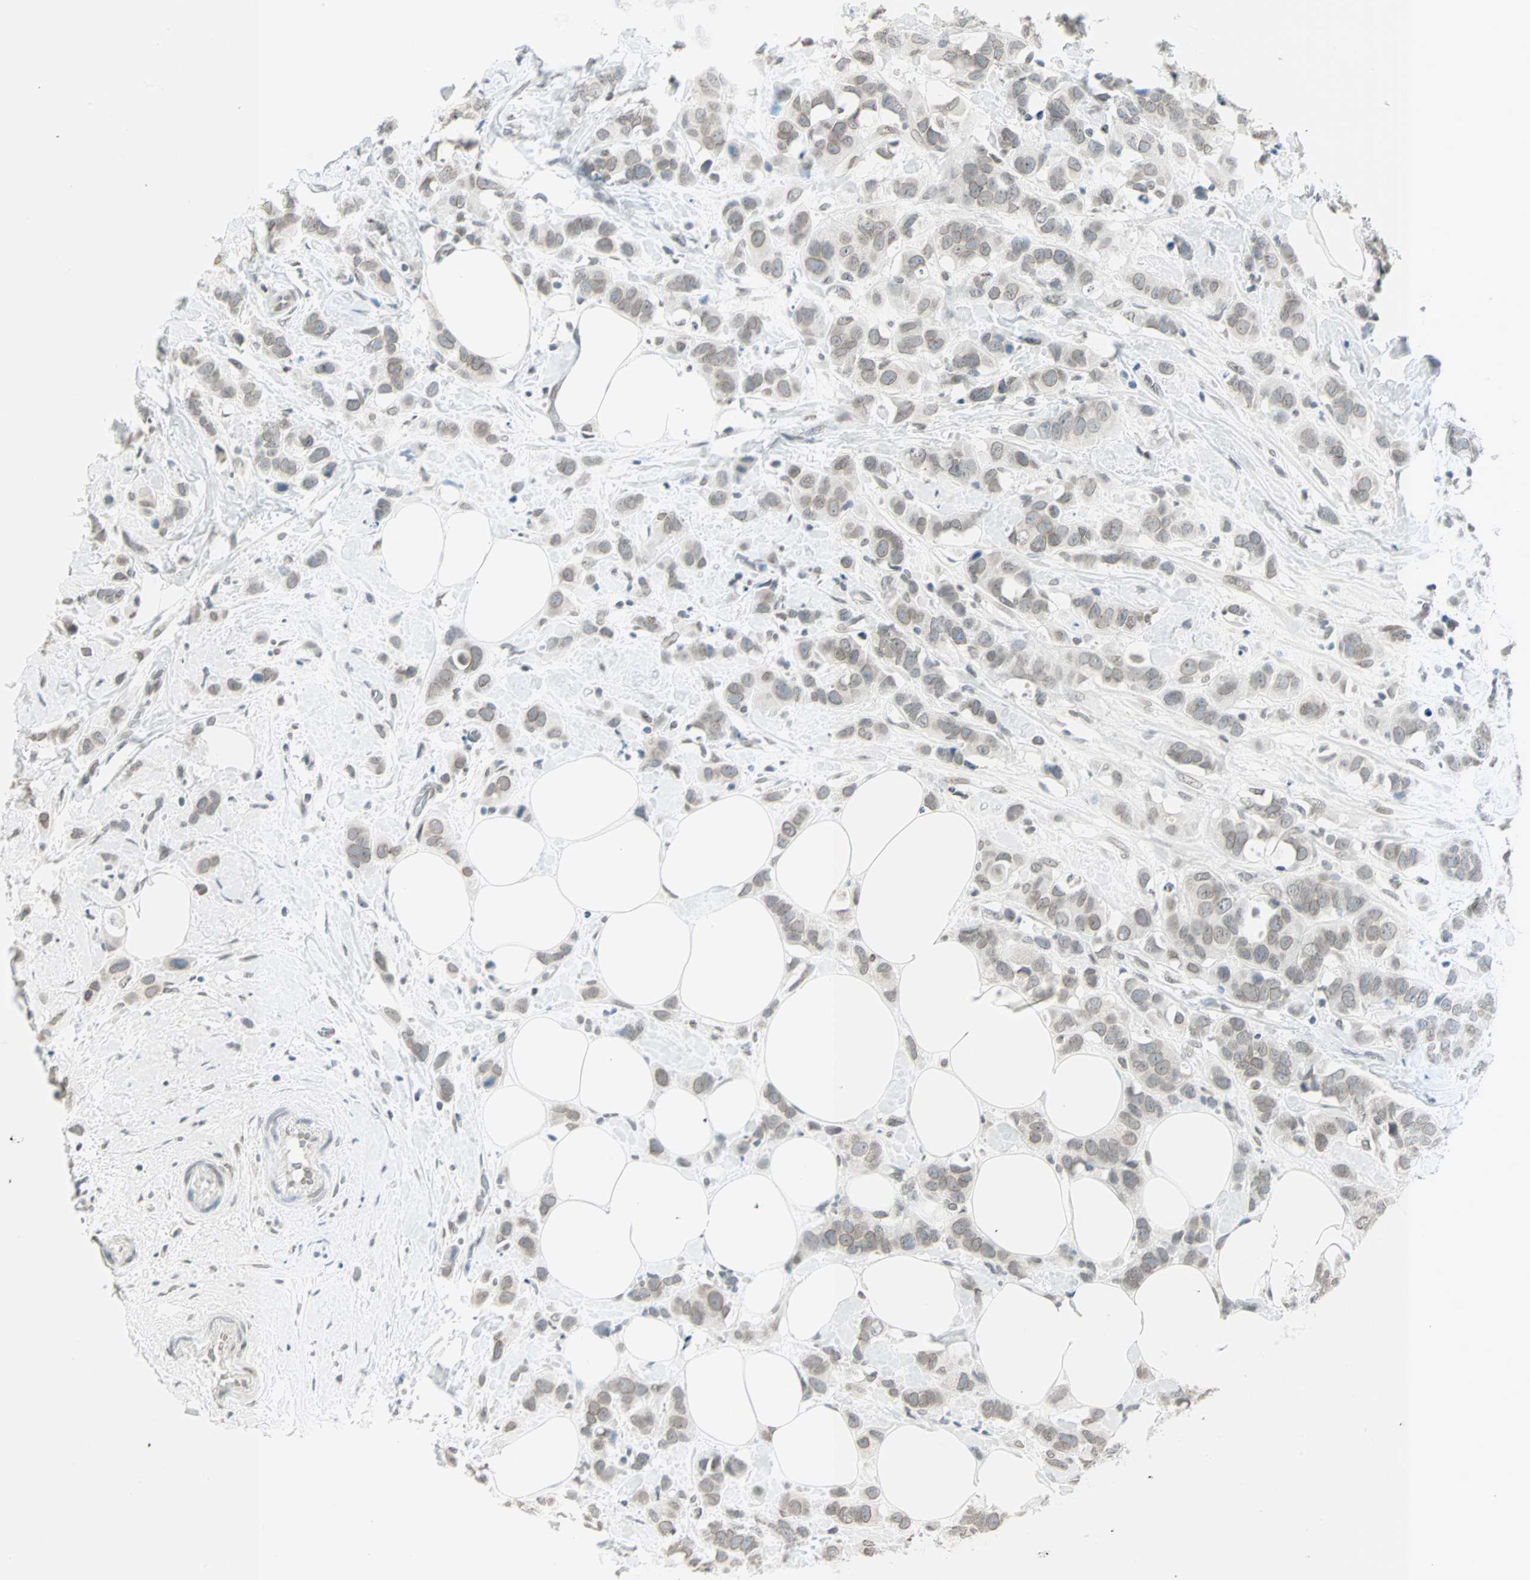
{"staining": {"intensity": "weak", "quantity": "25%-75%", "location": "cytoplasmic/membranous,nuclear"}, "tissue": "breast cancer", "cell_type": "Tumor cells", "image_type": "cancer", "snomed": [{"axis": "morphology", "description": "Normal tissue, NOS"}, {"axis": "morphology", "description": "Duct carcinoma"}, {"axis": "topography", "description": "Breast"}], "caption": "Breast infiltrating ductal carcinoma stained with DAB immunohistochemistry displays low levels of weak cytoplasmic/membranous and nuclear expression in approximately 25%-75% of tumor cells. (DAB (3,3'-diaminobenzidine) = brown stain, brightfield microscopy at high magnification).", "gene": "BCAN", "patient": {"sex": "female", "age": 50}}